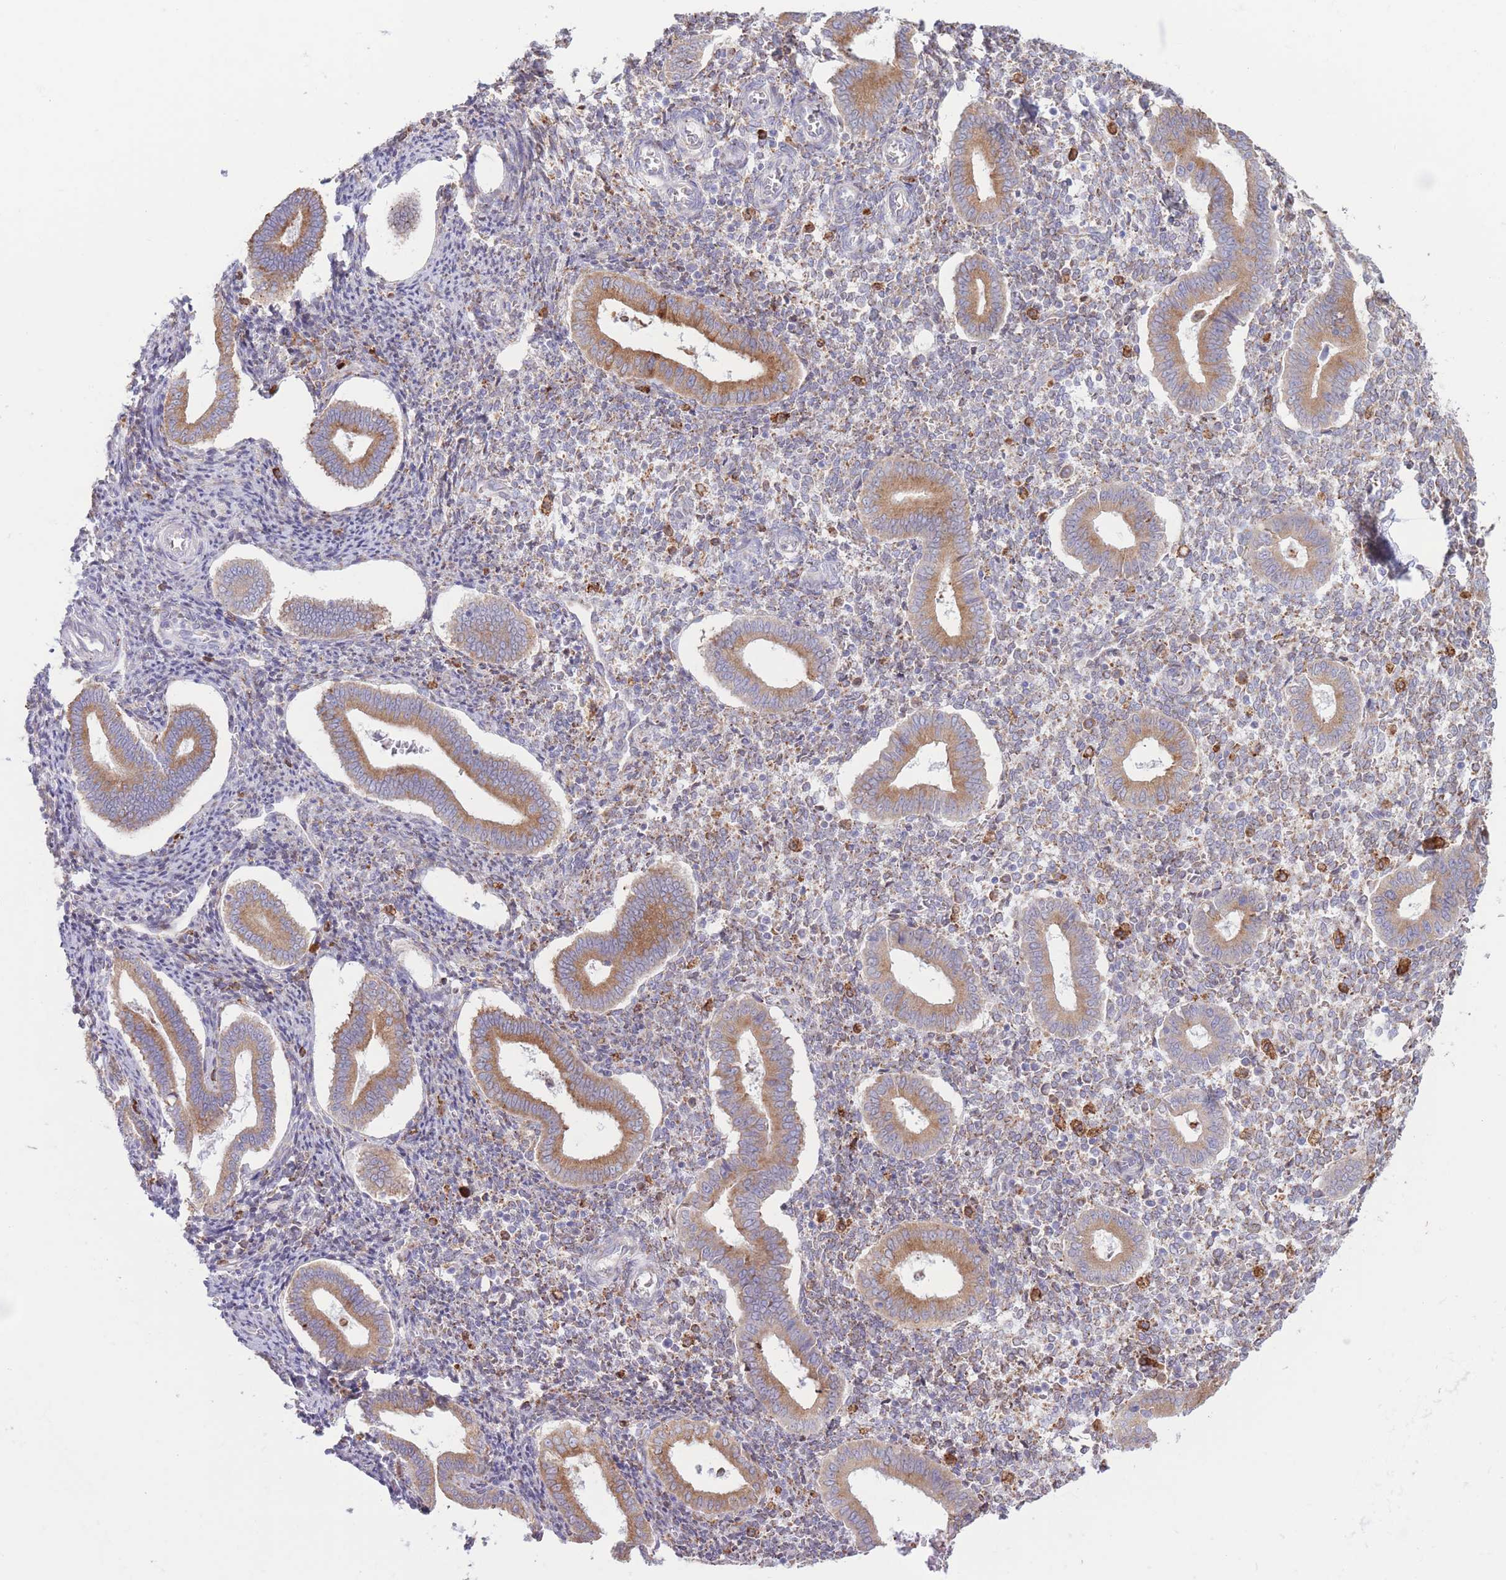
{"staining": {"intensity": "weak", "quantity": "25%-75%", "location": "cytoplasmic/membranous"}, "tissue": "endometrium", "cell_type": "Cells in endometrial stroma", "image_type": "normal", "snomed": [{"axis": "morphology", "description": "Normal tissue, NOS"}, {"axis": "topography", "description": "Endometrium"}], "caption": "A low amount of weak cytoplasmic/membranous staining is identified in approximately 25%-75% of cells in endometrial stroma in normal endometrium.", "gene": "MYDGF", "patient": {"sex": "female", "age": 44}}